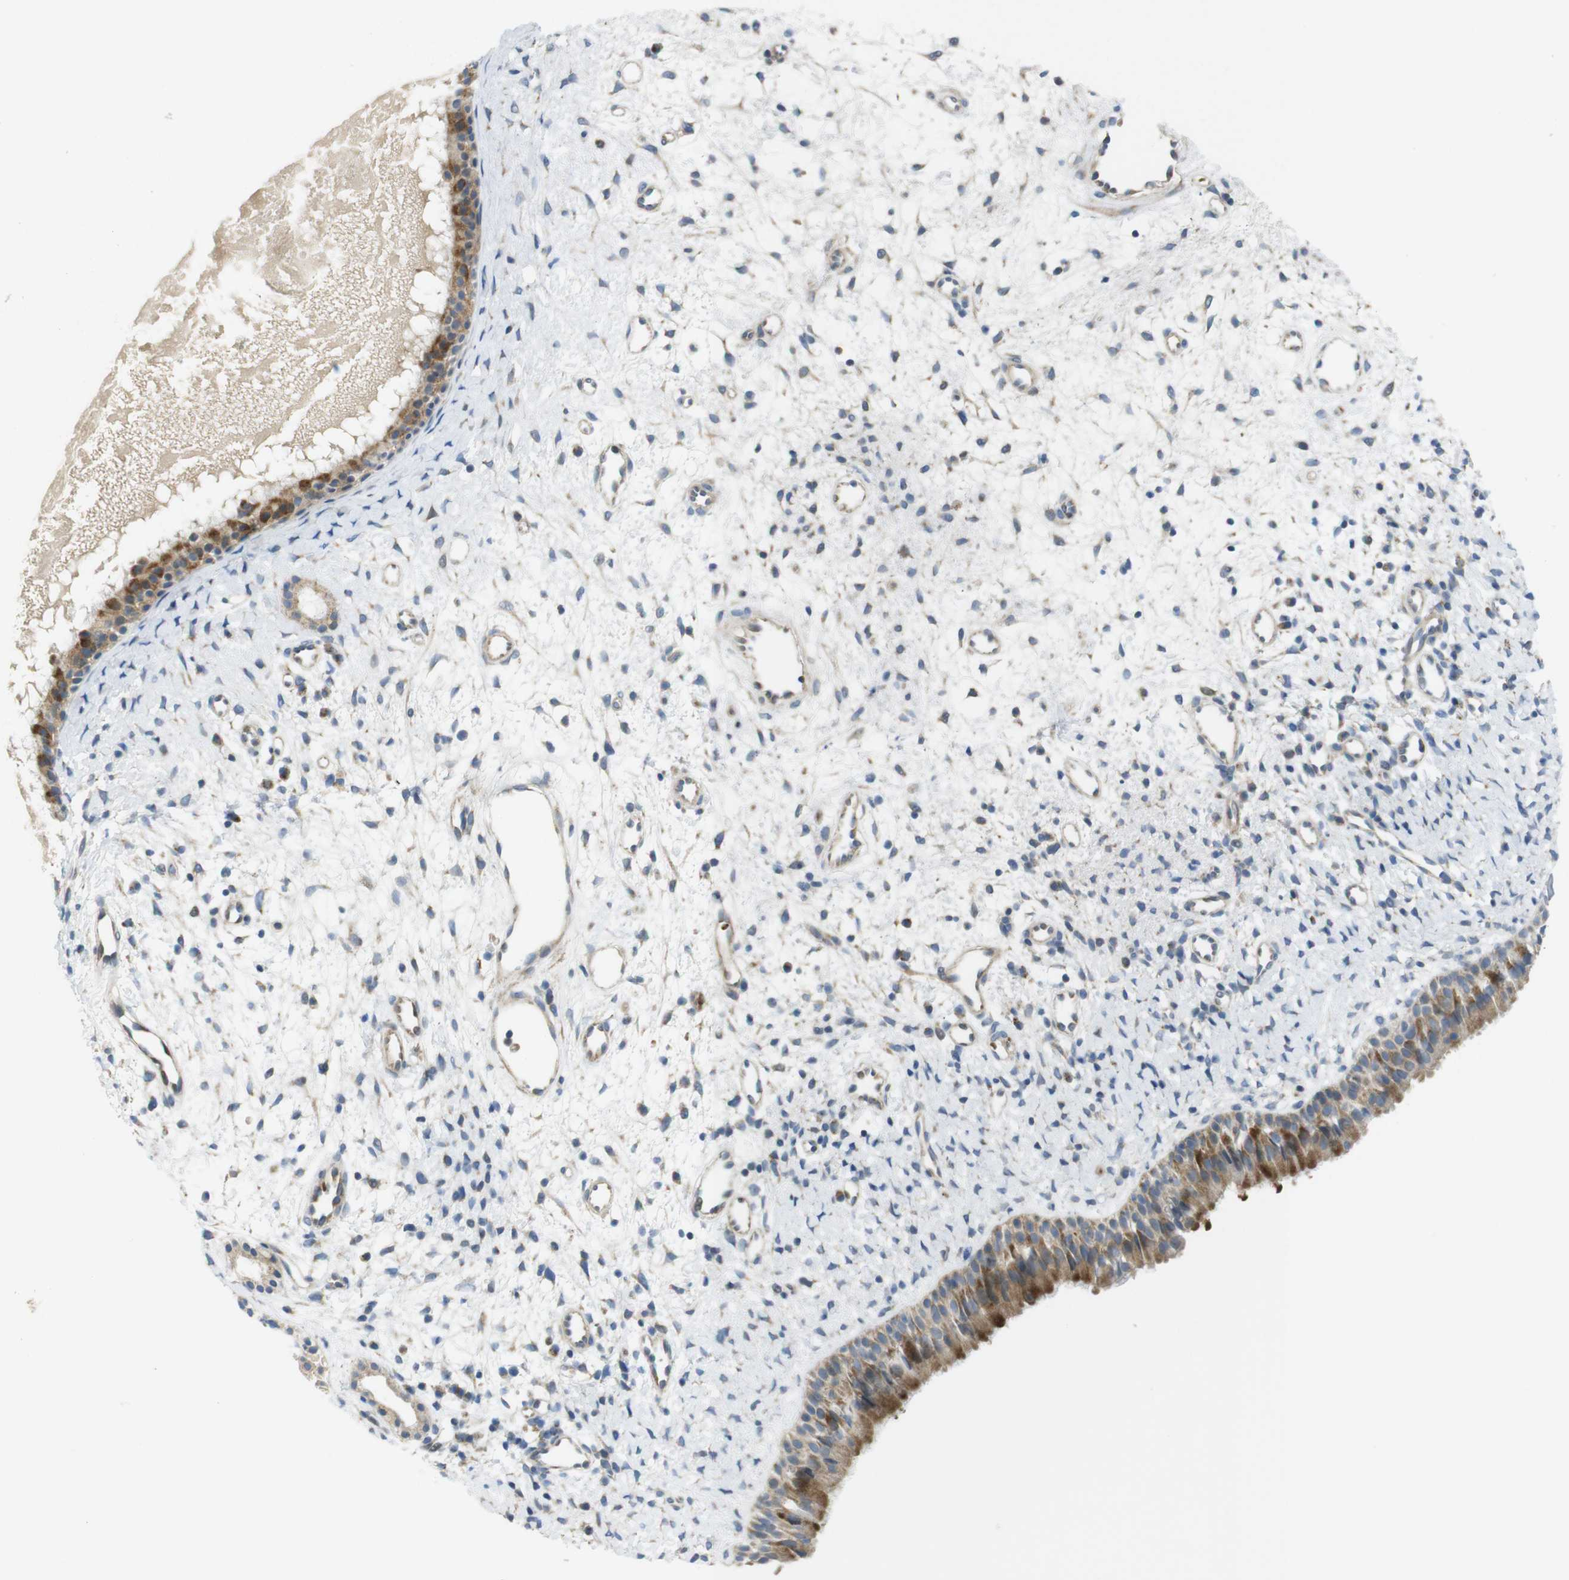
{"staining": {"intensity": "moderate", "quantity": ">75%", "location": "cytoplasmic/membranous"}, "tissue": "nasopharynx", "cell_type": "Respiratory epithelial cells", "image_type": "normal", "snomed": [{"axis": "morphology", "description": "Normal tissue, NOS"}, {"axis": "topography", "description": "Nasopharynx"}], "caption": "Moderate cytoplasmic/membranous expression for a protein is appreciated in about >75% of respiratory epithelial cells of unremarkable nasopharynx using IHC.", "gene": "MARCHF1", "patient": {"sex": "male", "age": 22}}